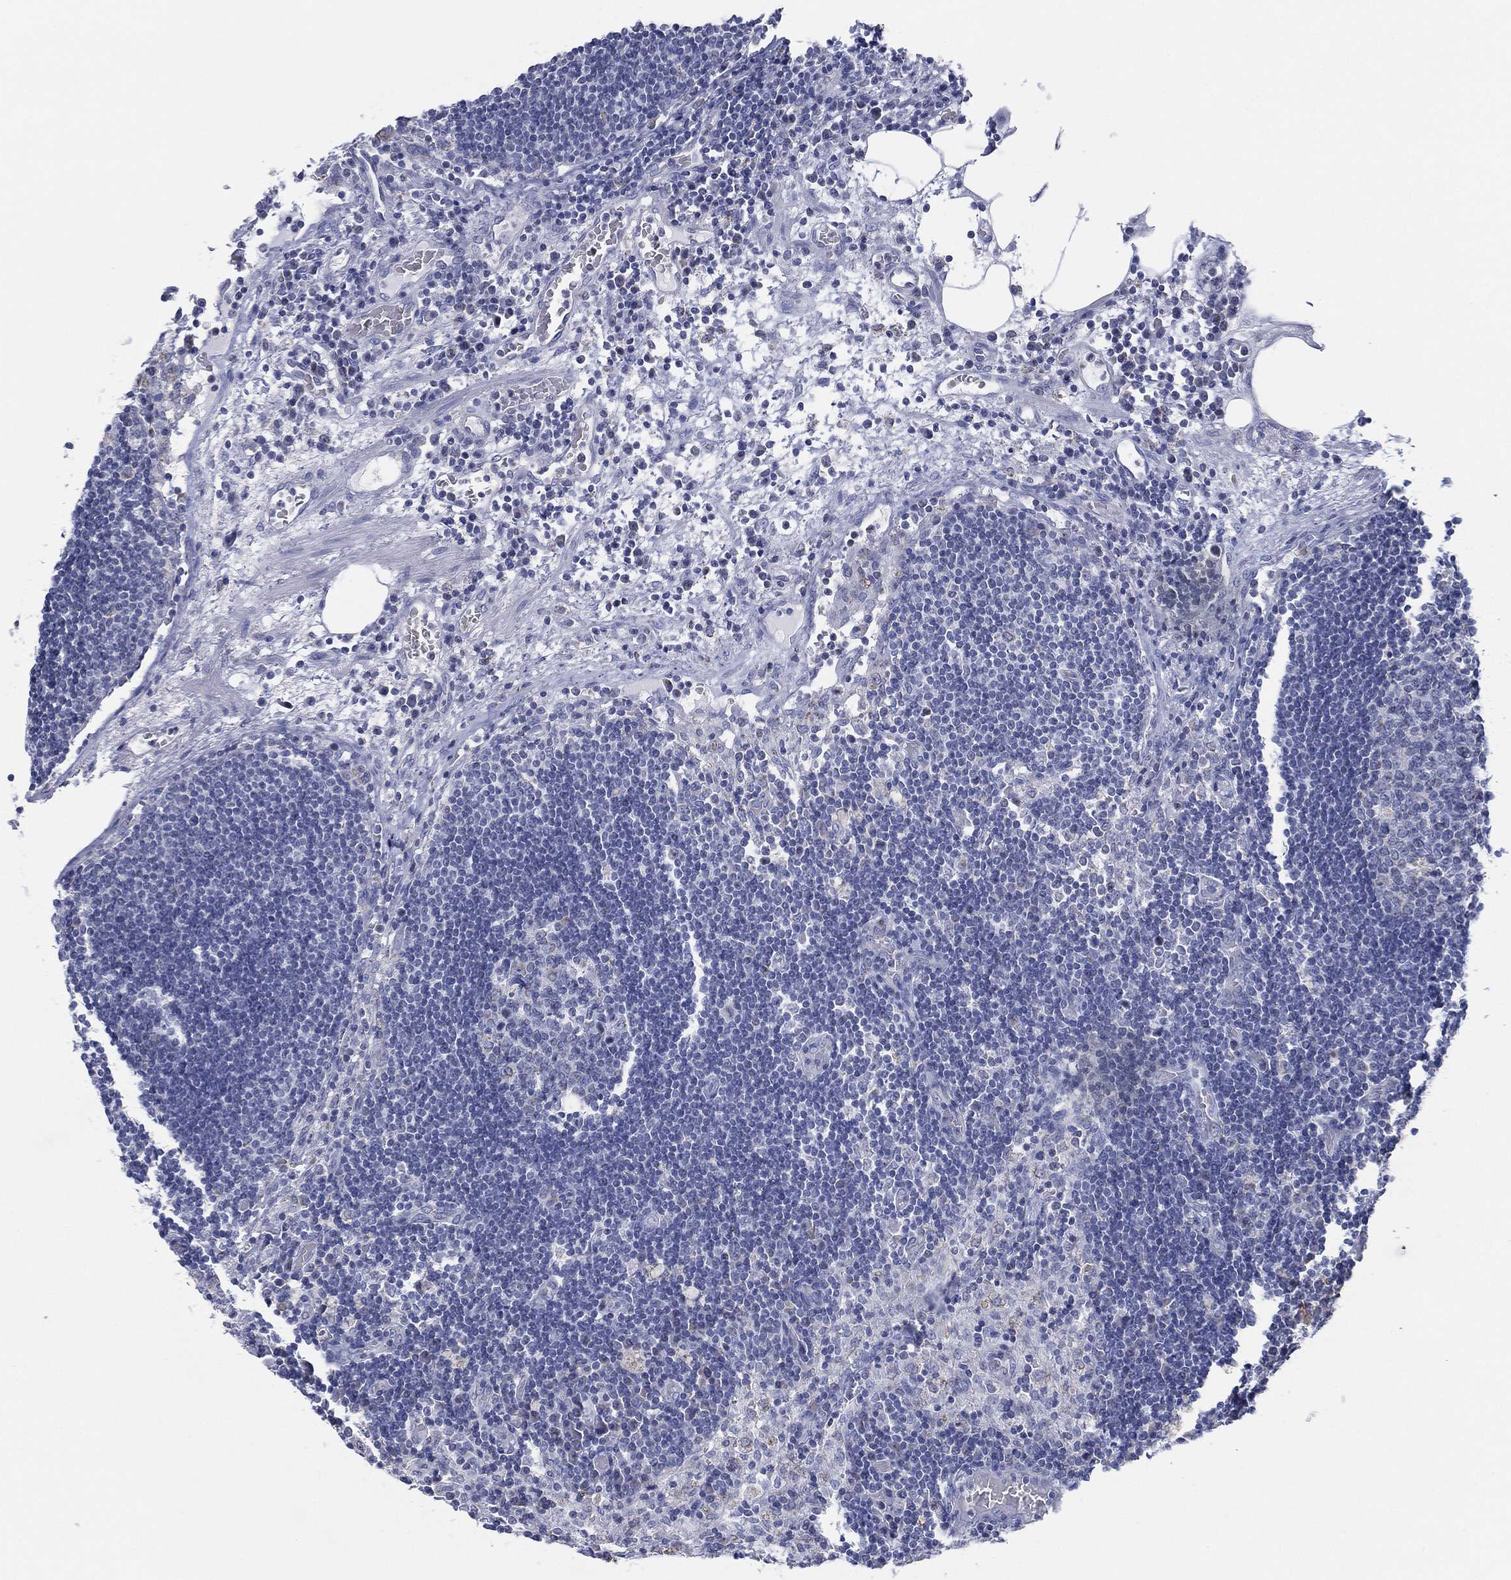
{"staining": {"intensity": "negative", "quantity": "none", "location": "none"}, "tissue": "lymph node", "cell_type": "Germinal center cells", "image_type": "normal", "snomed": [{"axis": "morphology", "description": "Normal tissue, NOS"}, {"axis": "topography", "description": "Lymph node"}], "caption": "A photomicrograph of lymph node stained for a protein reveals no brown staining in germinal center cells. The staining is performed using DAB brown chromogen with nuclei counter-stained in using hematoxylin.", "gene": "CFTR", "patient": {"sex": "male", "age": 63}}